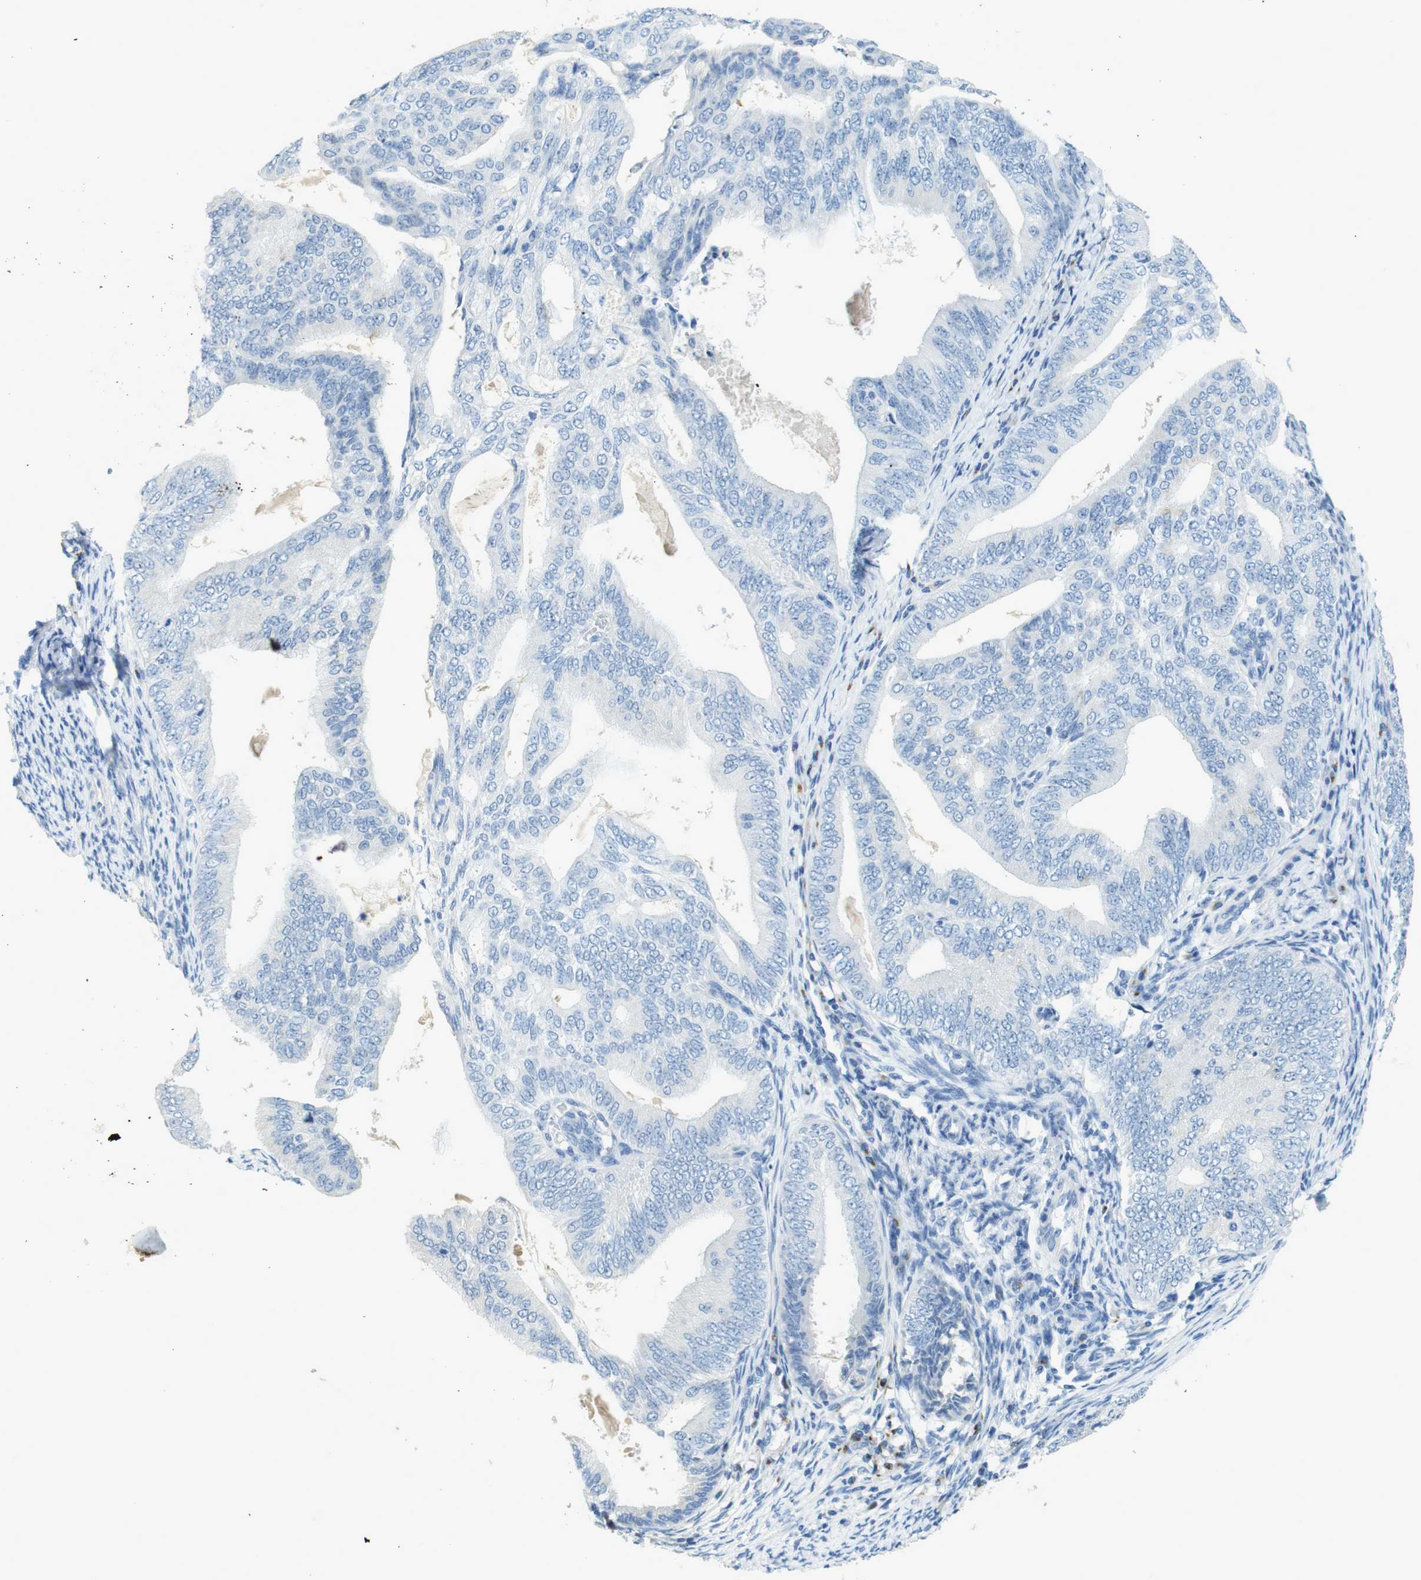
{"staining": {"intensity": "negative", "quantity": "none", "location": "none"}, "tissue": "endometrial cancer", "cell_type": "Tumor cells", "image_type": "cancer", "snomed": [{"axis": "morphology", "description": "Adenocarcinoma, NOS"}, {"axis": "topography", "description": "Endometrium"}], "caption": "Immunohistochemistry (IHC) of endometrial adenocarcinoma exhibits no staining in tumor cells. Nuclei are stained in blue.", "gene": "CD320", "patient": {"sex": "female", "age": 58}}